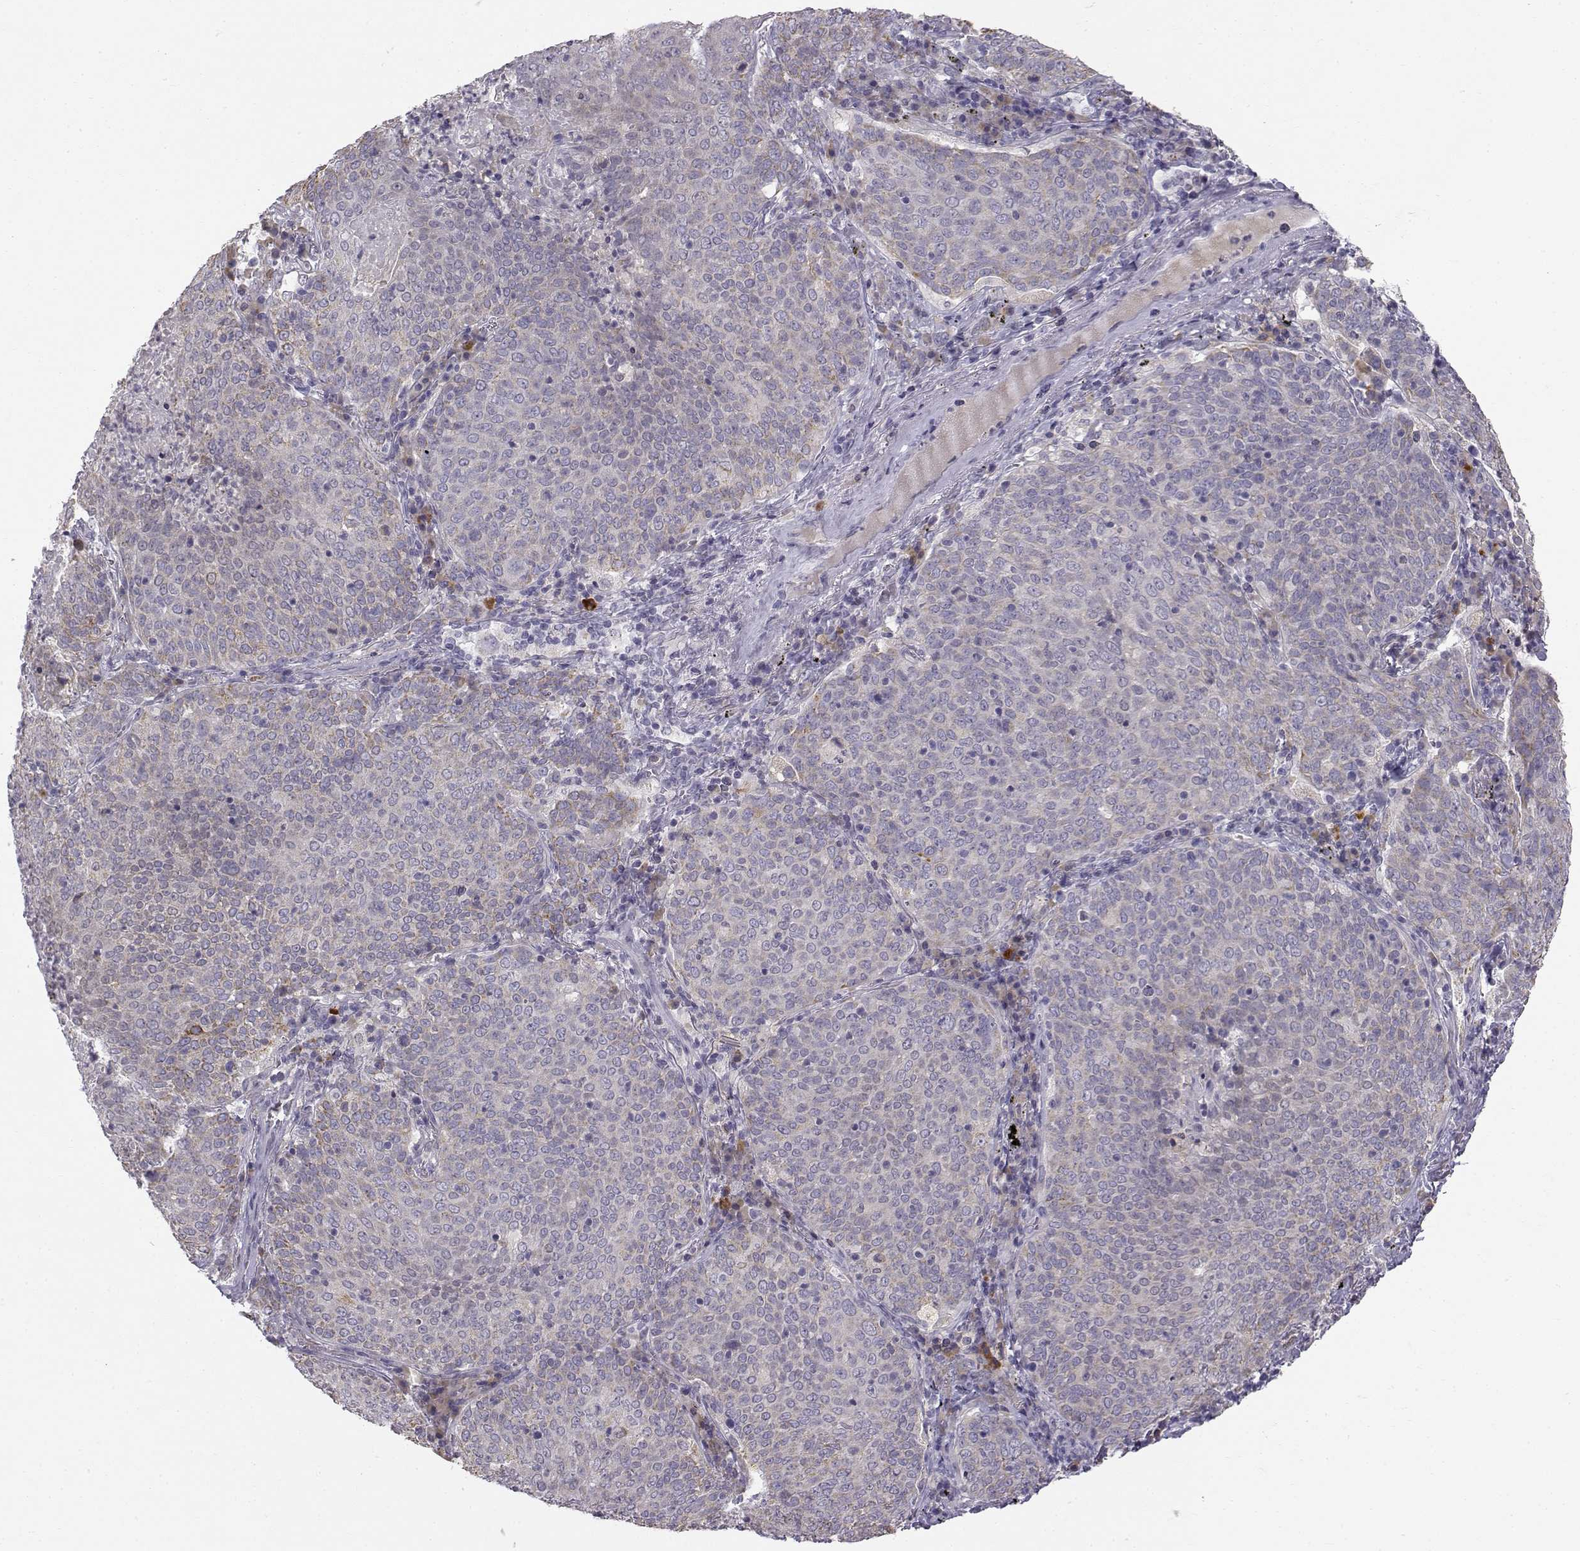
{"staining": {"intensity": "weak", "quantity": ">75%", "location": "cytoplasmic/membranous"}, "tissue": "lung cancer", "cell_type": "Tumor cells", "image_type": "cancer", "snomed": [{"axis": "morphology", "description": "Squamous cell carcinoma, NOS"}, {"axis": "topography", "description": "Lung"}], "caption": "Lung squamous cell carcinoma was stained to show a protein in brown. There is low levels of weak cytoplasmic/membranous positivity in approximately >75% of tumor cells. Nuclei are stained in blue.", "gene": "ACSL6", "patient": {"sex": "male", "age": 82}}